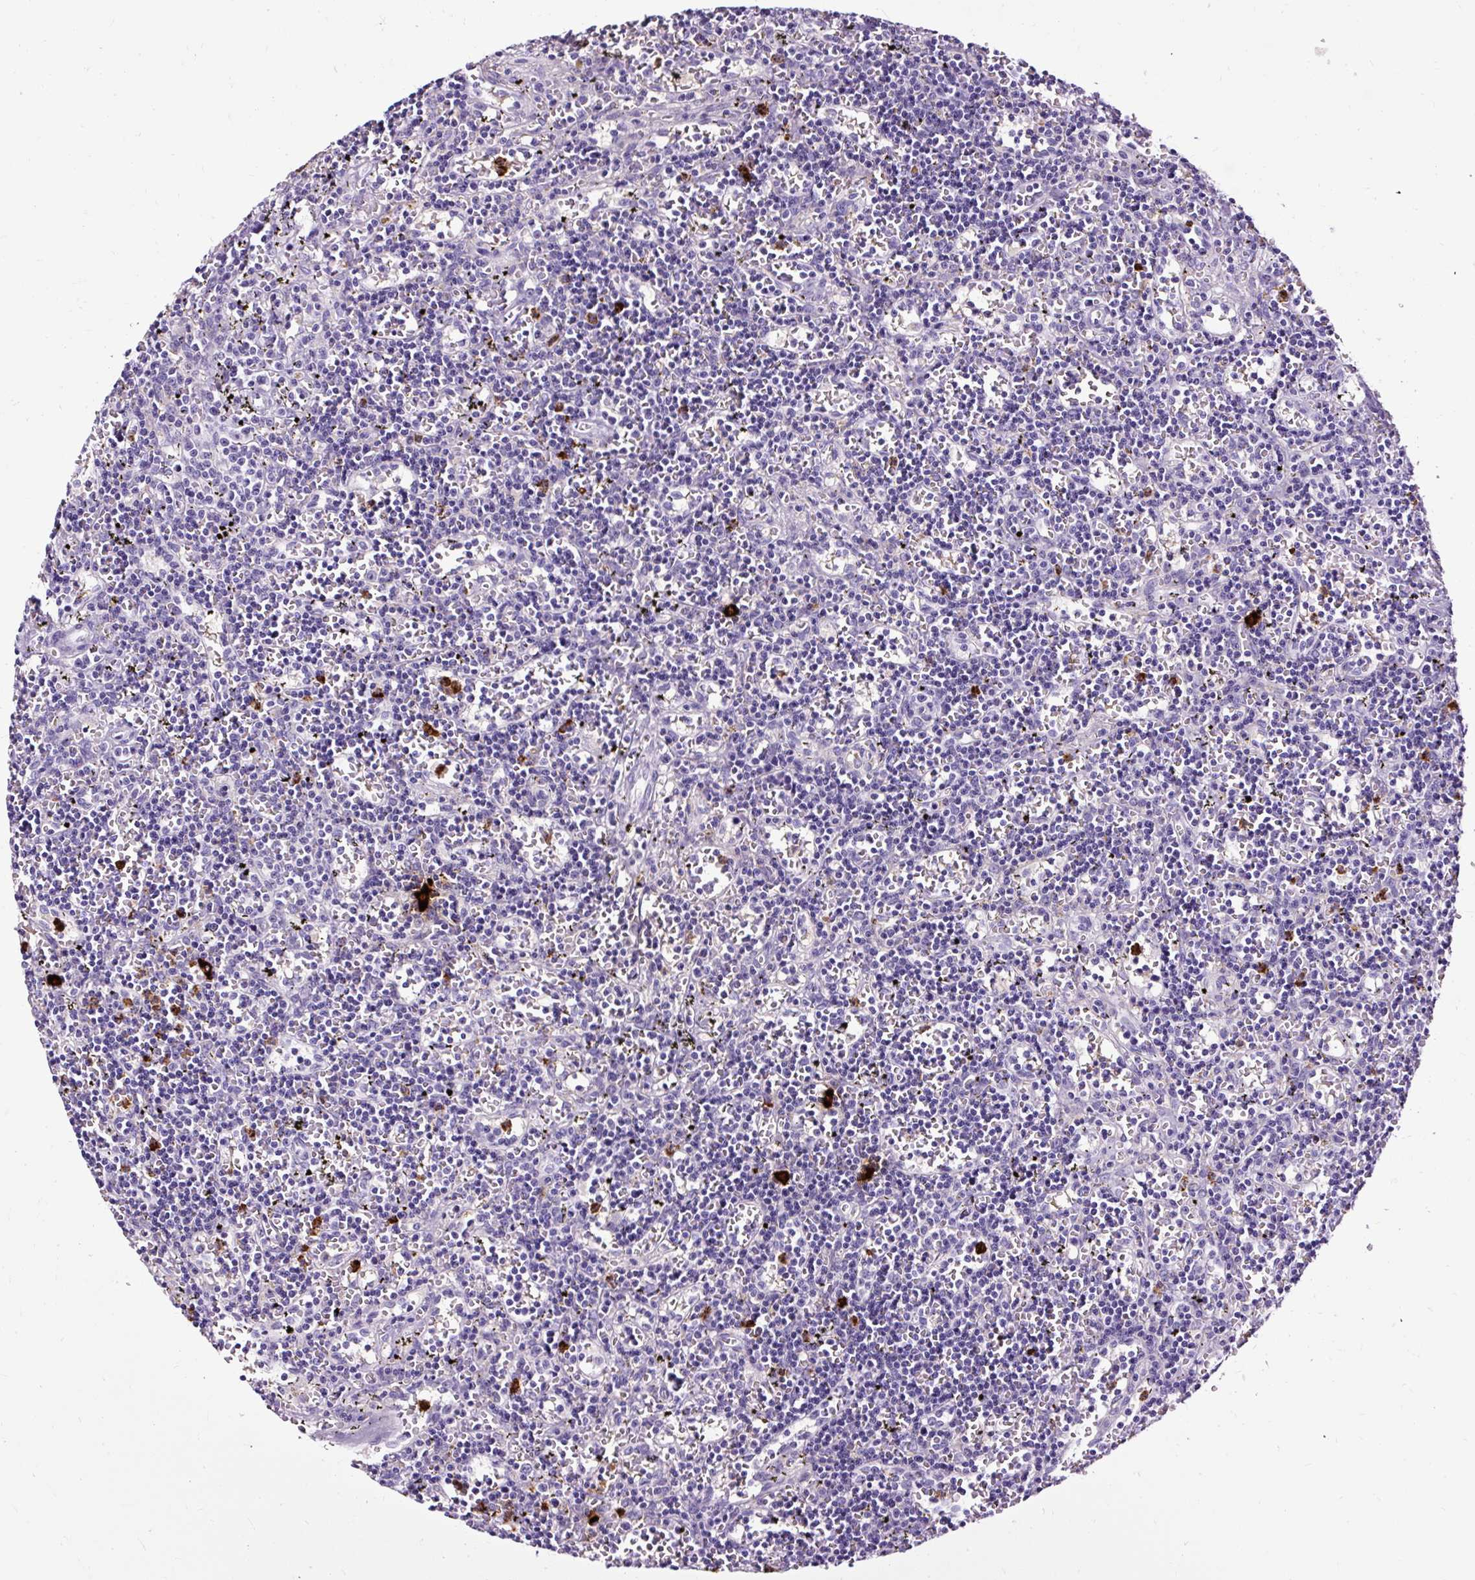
{"staining": {"intensity": "negative", "quantity": "none", "location": "none"}, "tissue": "lymphoma", "cell_type": "Tumor cells", "image_type": "cancer", "snomed": [{"axis": "morphology", "description": "Malignant lymphoma, non-Hodgkin's type, Low grade"}, {"axis": "topography", "description": "Spleen"}], "caption": "This micrograph is of low-grade malignant lymphoma, non-Hodgkin's type stained with immunohistochemistry (IHC) to label a protein in brown with the nuclei are counter-stained blue. There is no positivity in tumor cells.", "gene": "SLC7A8", "patient": {"sex": "male", "age": 60}}